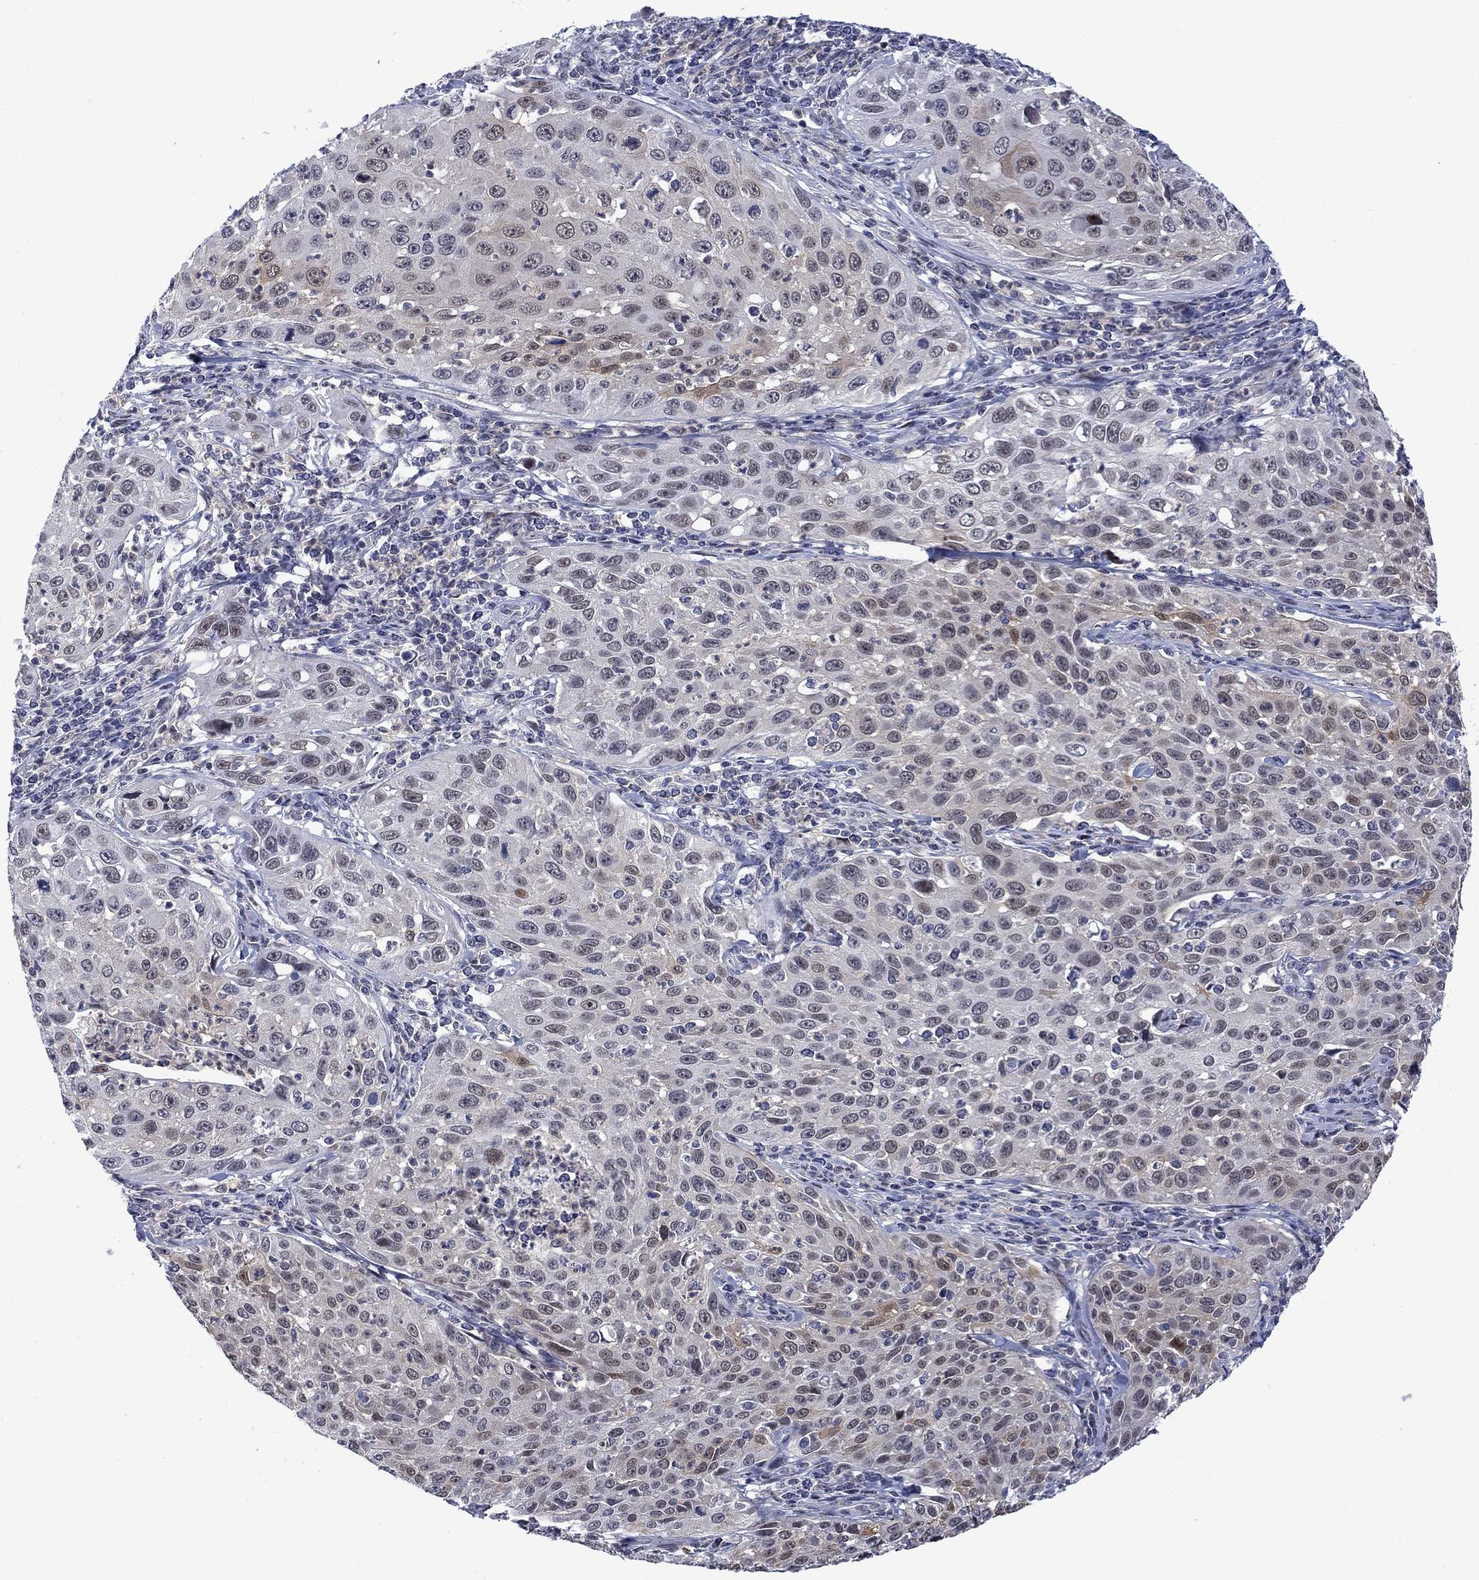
{"staining": {"intensity": "moderate", "quantity": "<25%", "location": "nuclear"}, "tissue": "cervical cancer", "cell_type": "Tumor cells", "image_type": "cancer", "snomed": [{"axis": "morphology", "description": "Squamous cell carcinoma, NOS"}, {"axis": "topography", "description": "Cervix"}], "caption": "Immunohistochemistry (IHC) photomicrograph of human cervical squamous cell carcinoma stained for a protein (brown), which demonstrates low levels of moderate nuclear staining in about <25% of tumor cells.", "gene": "AGL", "patient": {"sex": "female", "age": 26}}